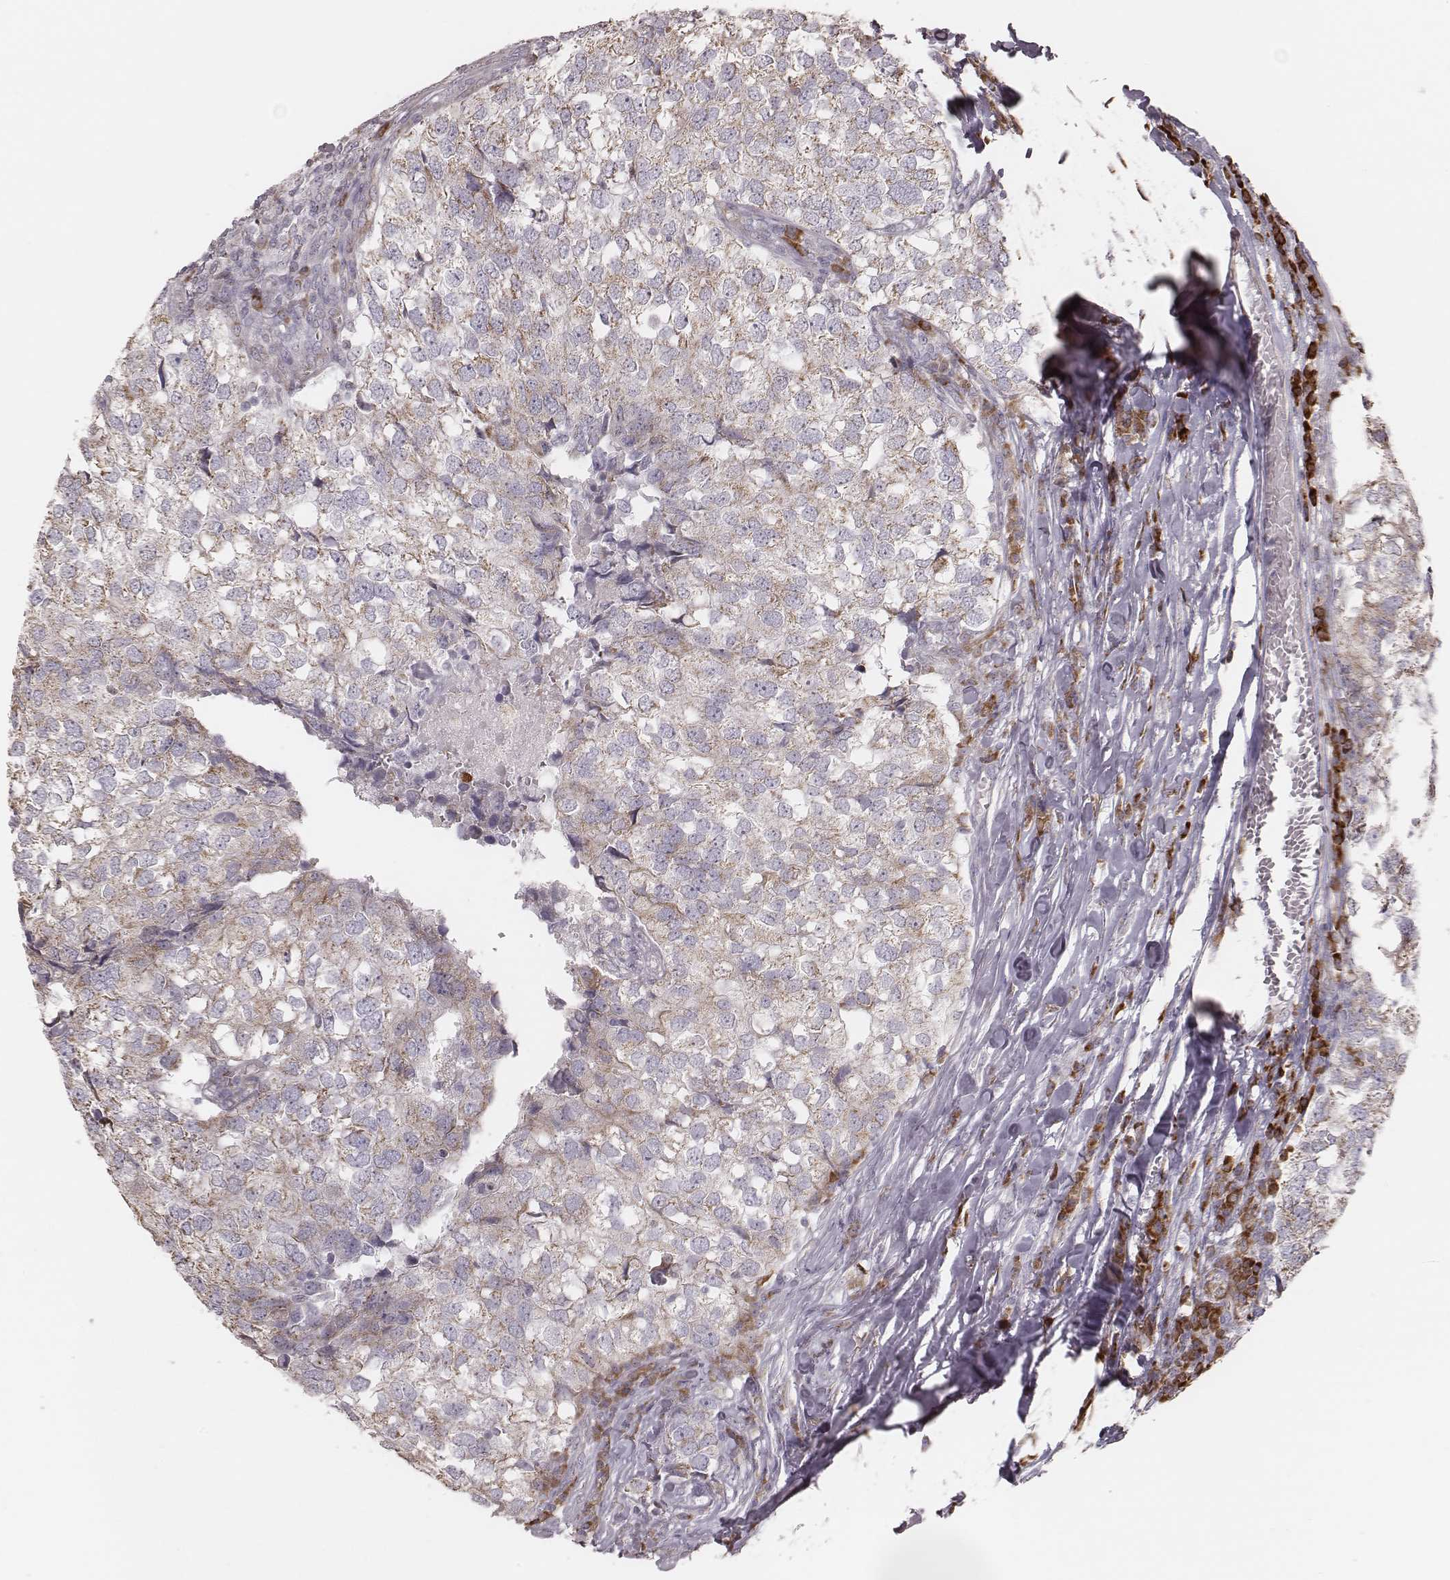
{"staining": {"intensity": "weak", "quantity": "<25%", "location": "cytoplasmic/membranous"}, "tissue": "breast cancer", "cell_type": "Tumor cells", "image_type": "cancer", "snomed": [{"axis": "morphology", "description": "Duct carcinoma"}, {"axis": "topography", "description": "Breast"}], "caption": "This is an immunohistochemistry (IHC) histopathology image of breast cancer. There is no expression in tumor cells.", "gene": "KIF5C", "patient": {"sex": "female", "age": 30}}